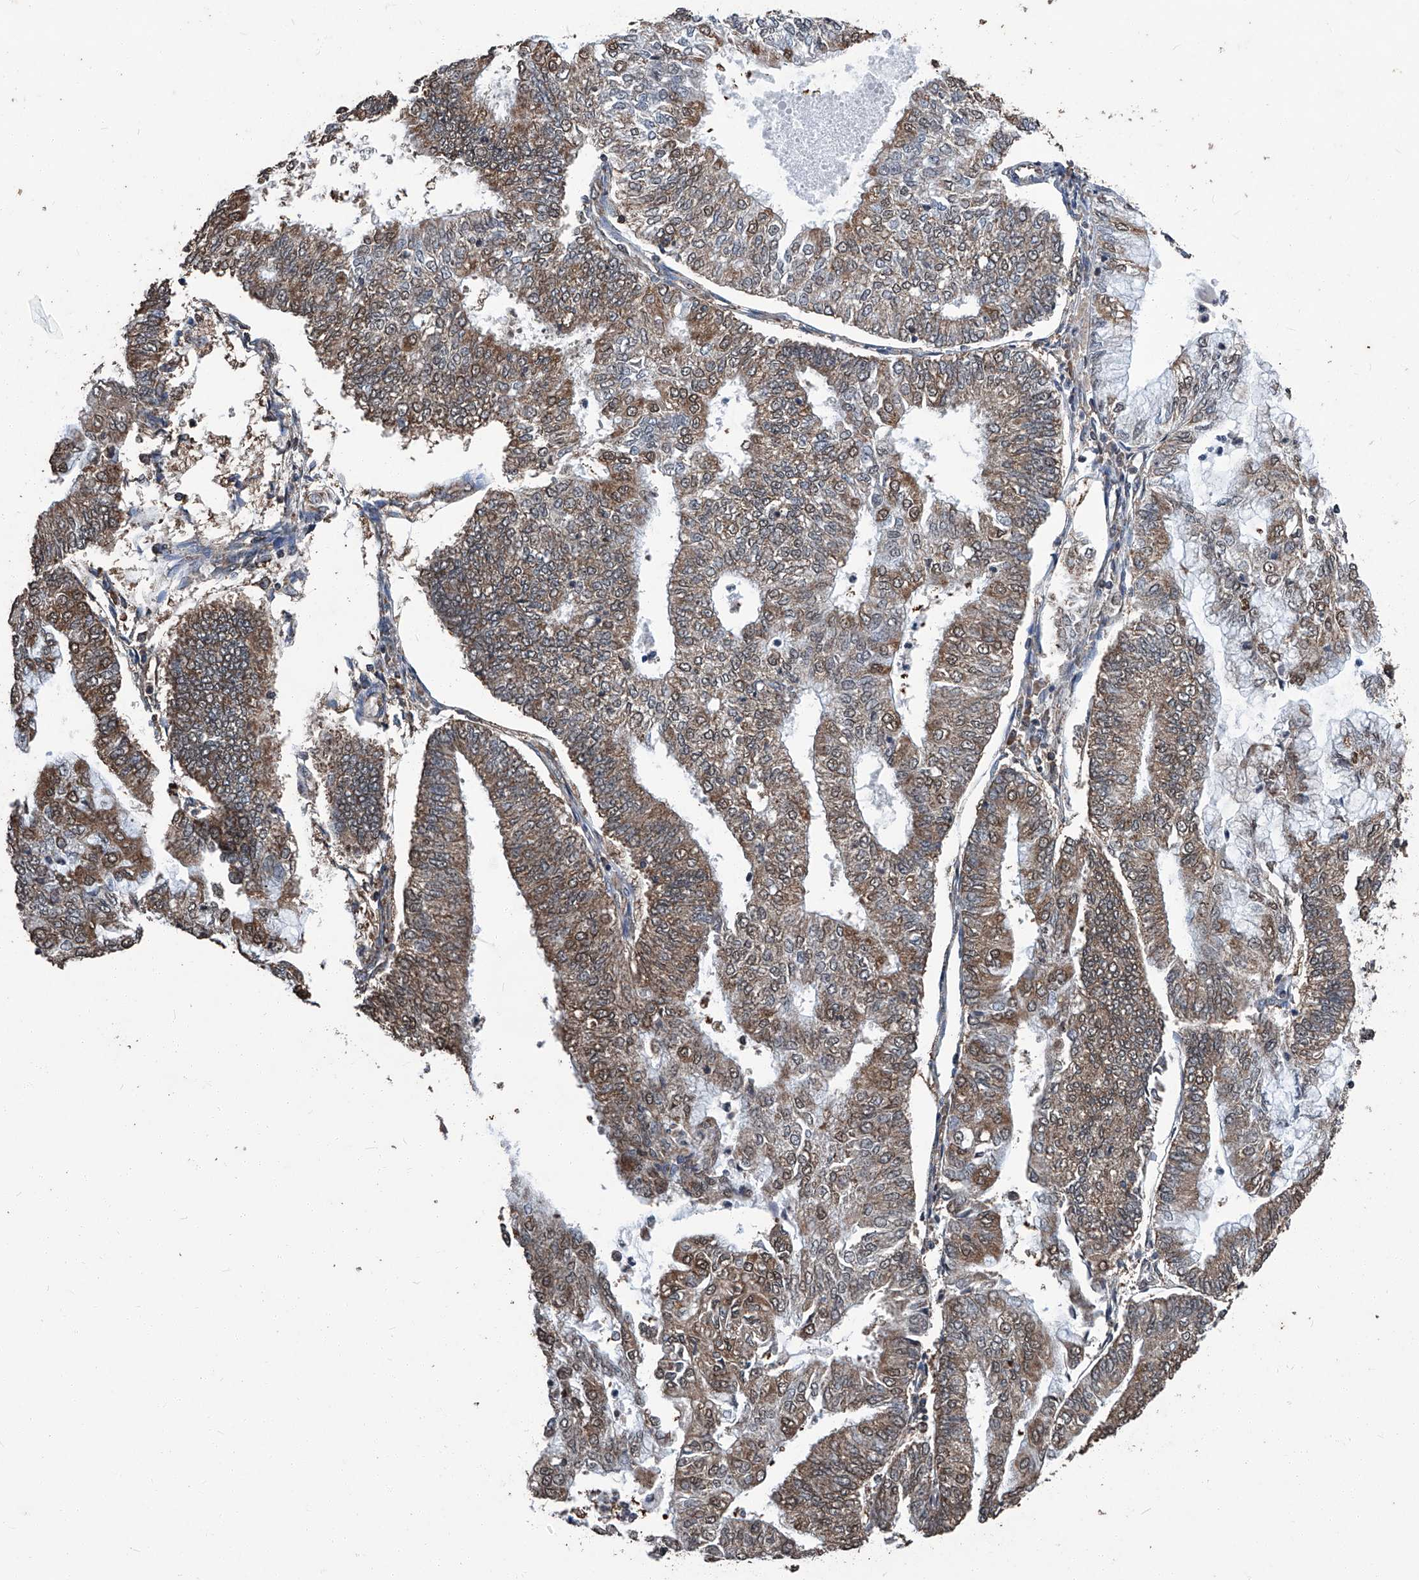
{"staining": {"intensity": "moderate", "quantity": ">75%", "location": "cytoplasmic/membranous"}, "tissue": "endometrial cancer", "cell_type": "Tumor cells", "image_type": "cancer", "snomed": [{"axis": "morphology", "description": "Adenocarcinoma, NOS"}, {"axis": "topography", "description": "Endometrium"}], "caption": "A histopathology image of endometrial cancer stained for a protein displays moderate cytoplasmic/membranous brown staining in tumor cells.", "gene": "STARD7", "patient": {"sex": "female", "age": 59}}